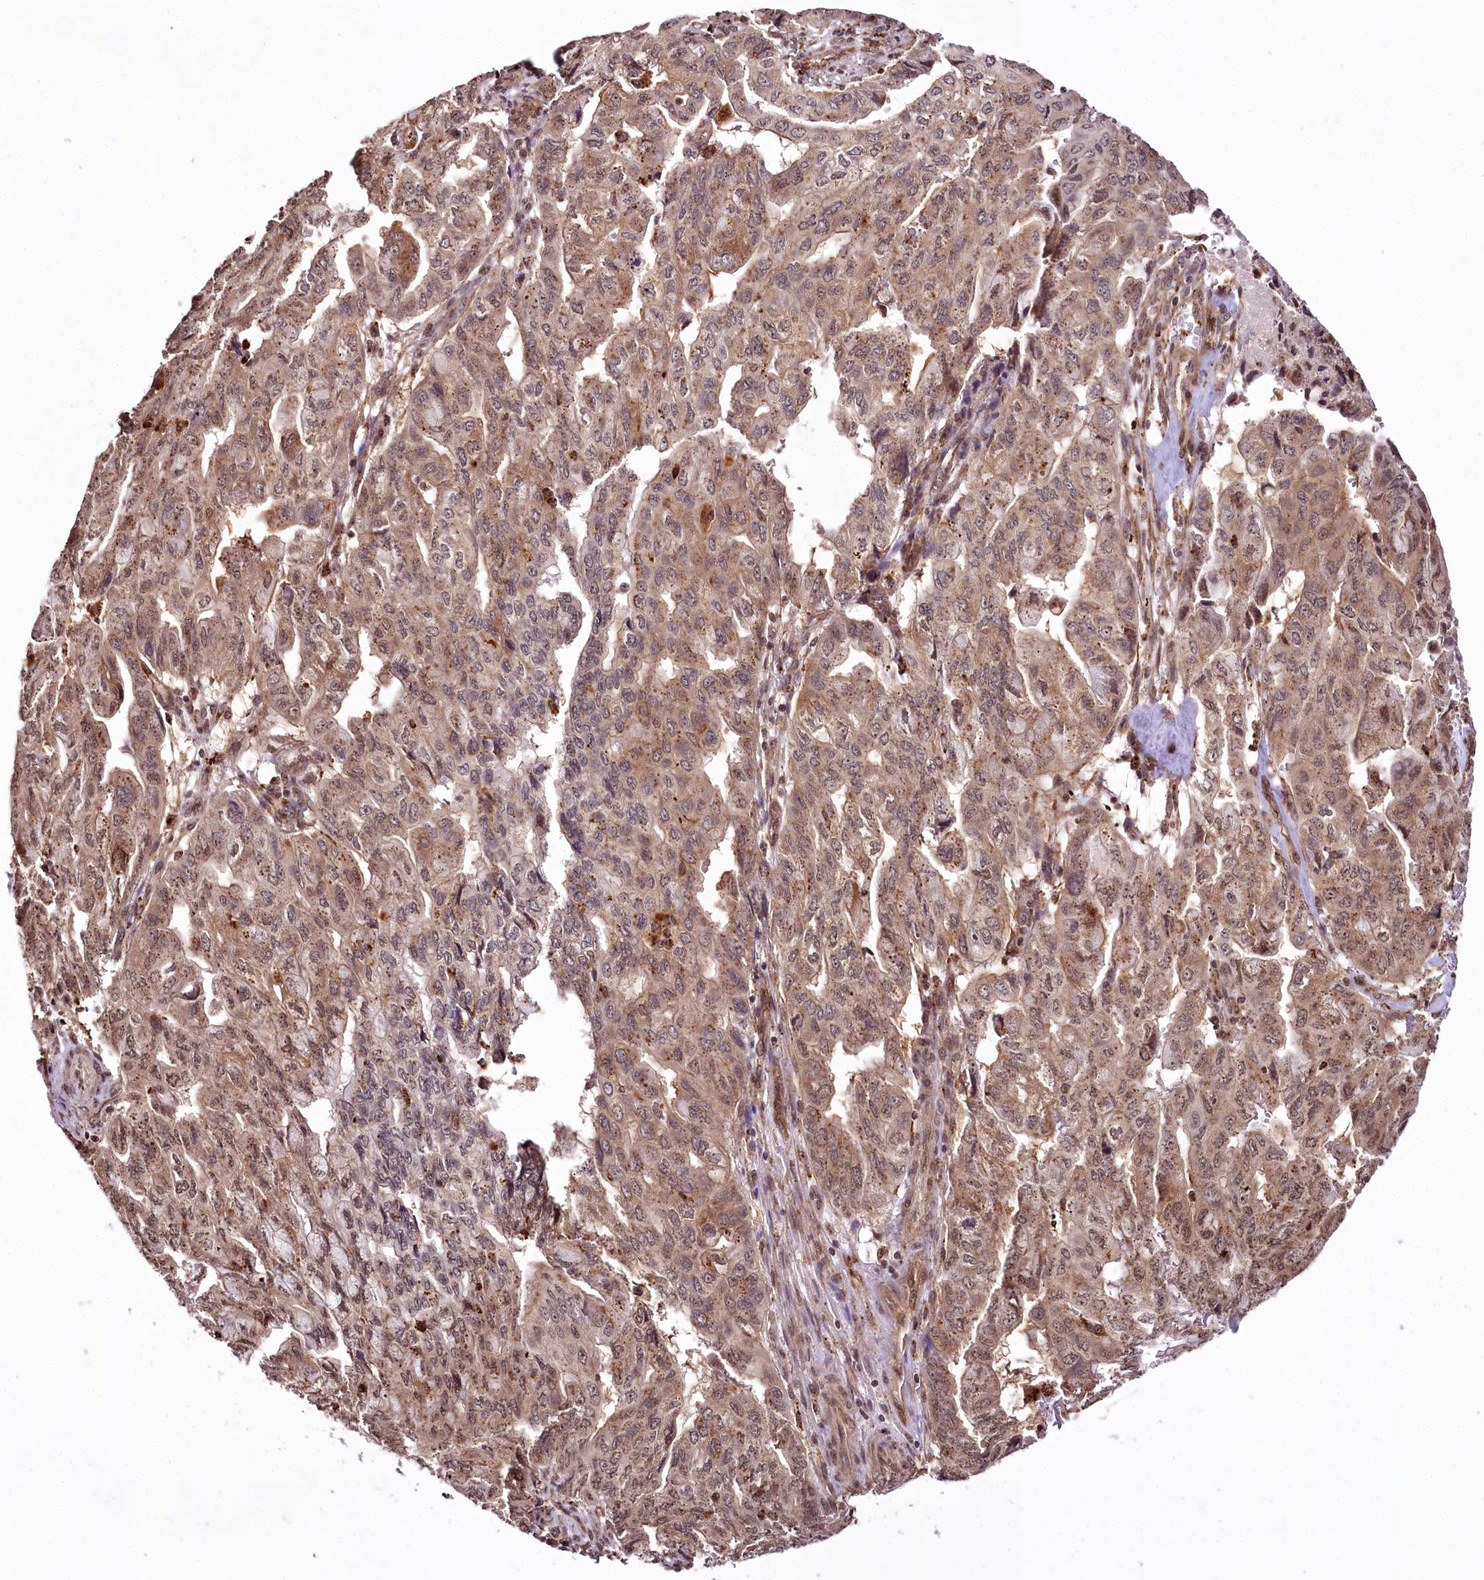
{"staining": {"intensity": "moderate", "quantity": ">75%", "location": "cytoplasmic/membranous,nuclear"}, "tissue": "pancreatic cancer", "cell_type": "Tumor cells", "image_type": "cancer", "snomed": [{"axis": "morphology", "description": "Adenocarcinoma, NOS"}, {"axis": "topography", "description": "Pancreas"}], "caption": "High-power microscopy captured an IHC photomicrograph of pancreatic adenocarcinoma, revealing moderate cytoplasmic/membranous and nuclear staining in approximately >75% of tumor cells. (IHC, brightfield microscopy, high magnification).", "gene": "HOXC8", "patient": {"sex": "male", "age": 51}}